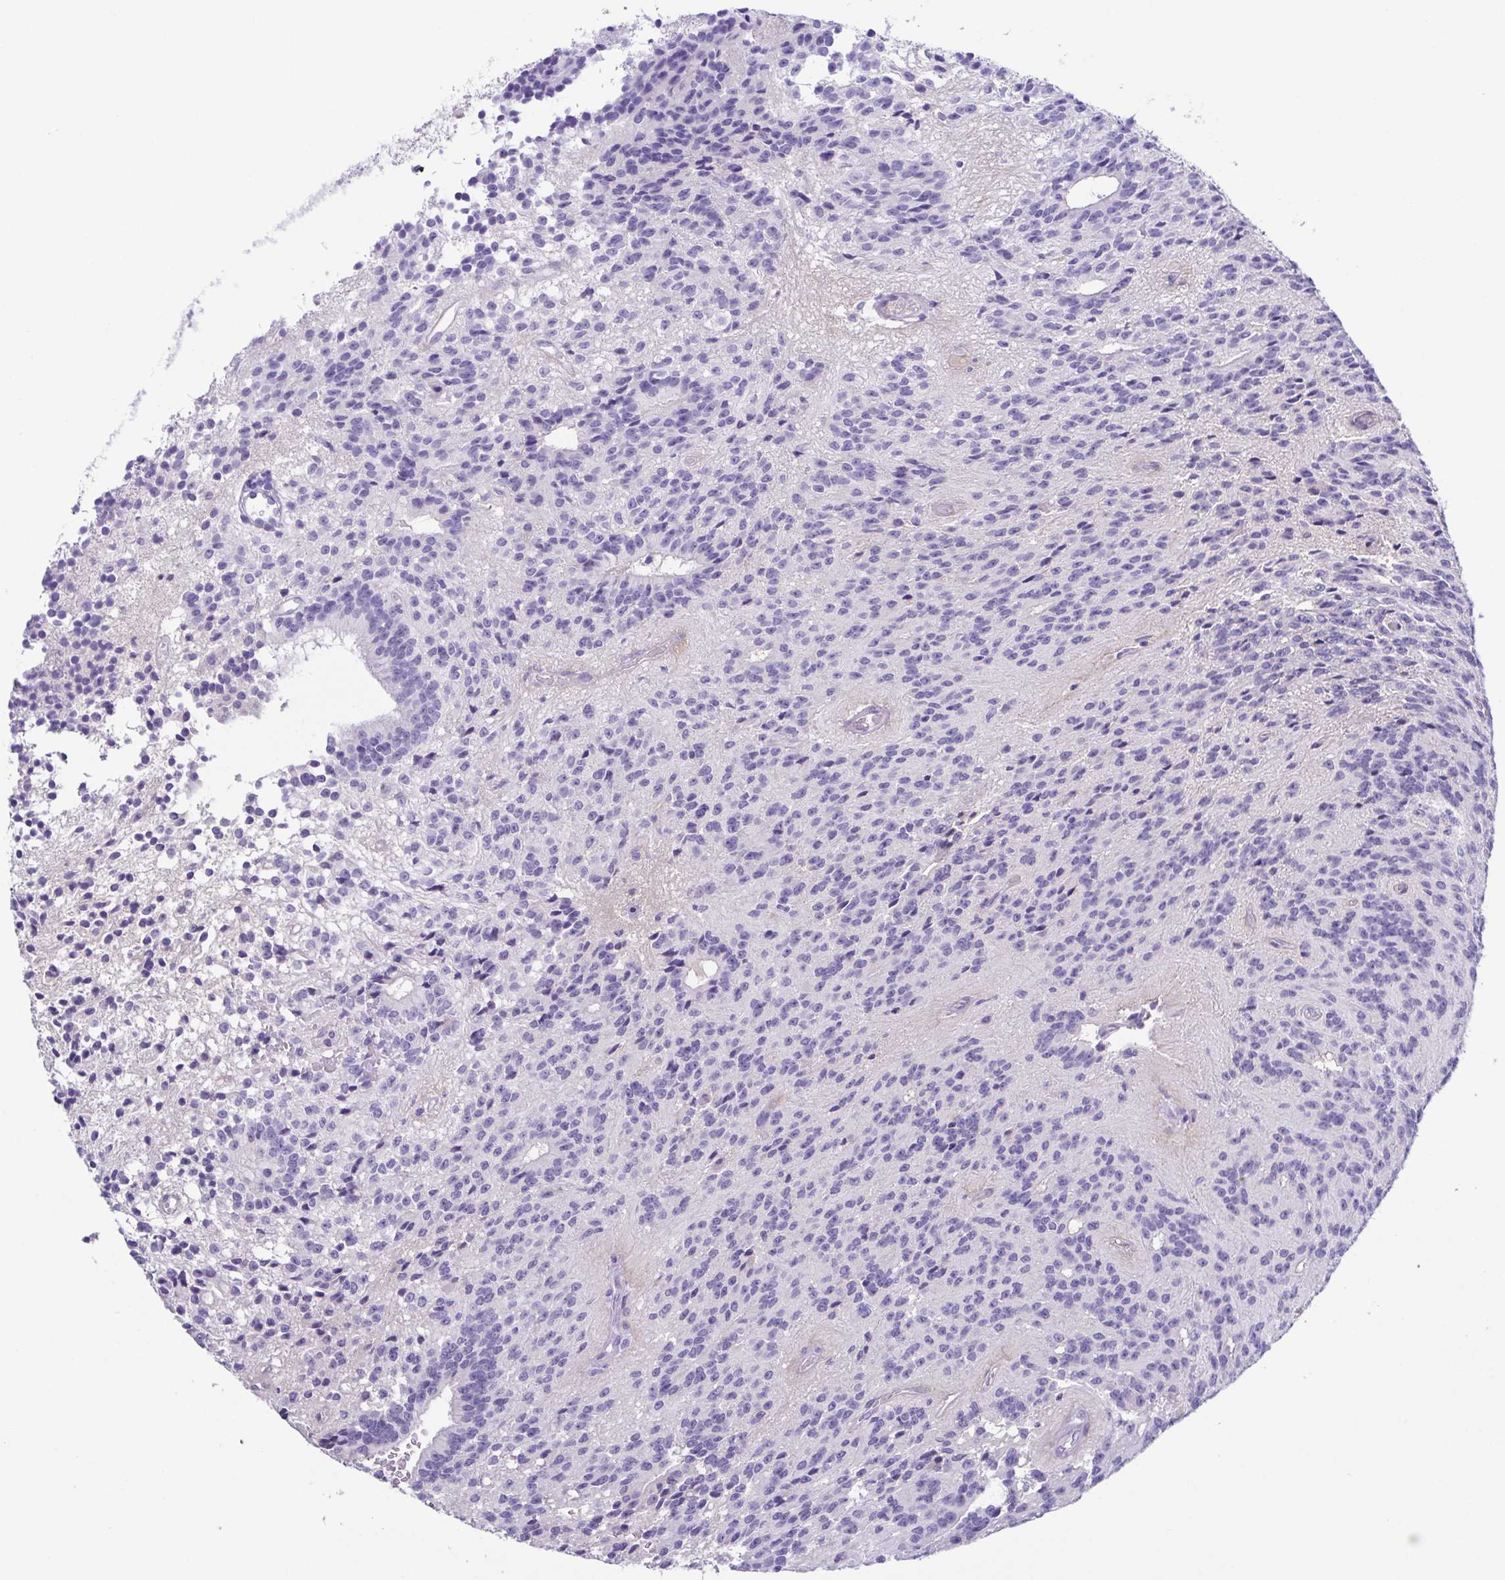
{"staining": {"intensity": "negative", "quantity": "none", "location": "none"}, "tissue": "glioma", "cell_type": "Tumor cells", "image_type": "cancer", "snomed": [{"axis": "morphology", "description": "Glioma, malignant, Low grade"}, {"axis": "topography", "description": "Brain"}], "caption": "The micrograph exhibits no significant staining in tumor cells of glioma.", "gene": "A1BG", "patient": {"sex": "male", "age": 31}}